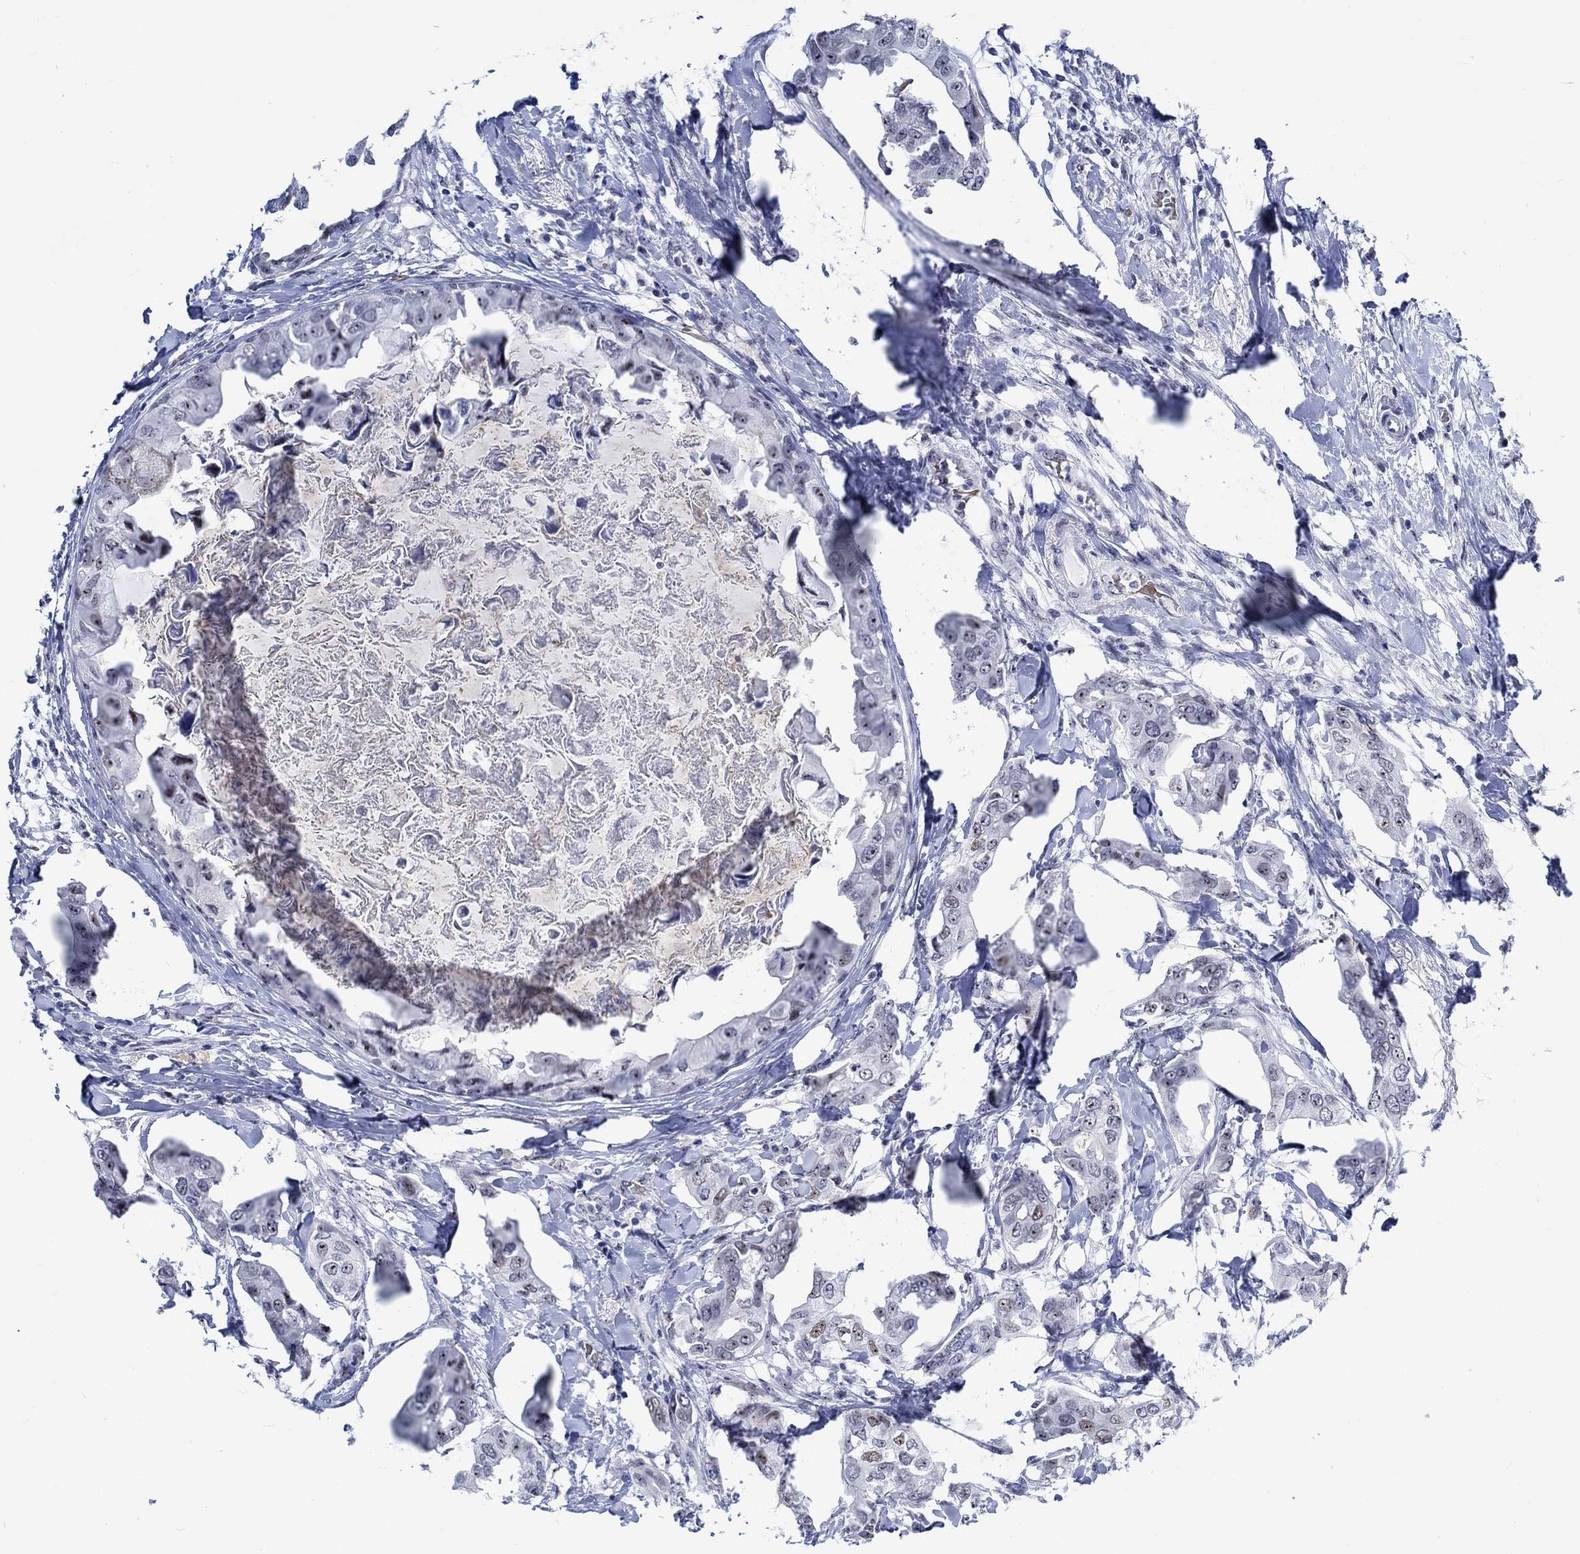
{"staining": {"intensity": "strong", "quantity": "25%-75%", "location": "nuclear"}, "tissue": "breast cancer", "cell_type": "Tumor cells", "image_type": "cancer", "snomed": [{"axis": "morphology", "description": "Normal tissue, NOS"}, {"axis": "morphology", "description": "Duct carcinoma"}, {"axis": "topography", "description": "Breast"}], "caption": "Strong nuclear positivity for a protein is seen in approximately 25%-75% of tumor cells of invasive ductal carcinoma (breast) using immunohistochemistry (IHC).", "gene": "ZNF446", "patient": {"sex": "female", "age": 40}}